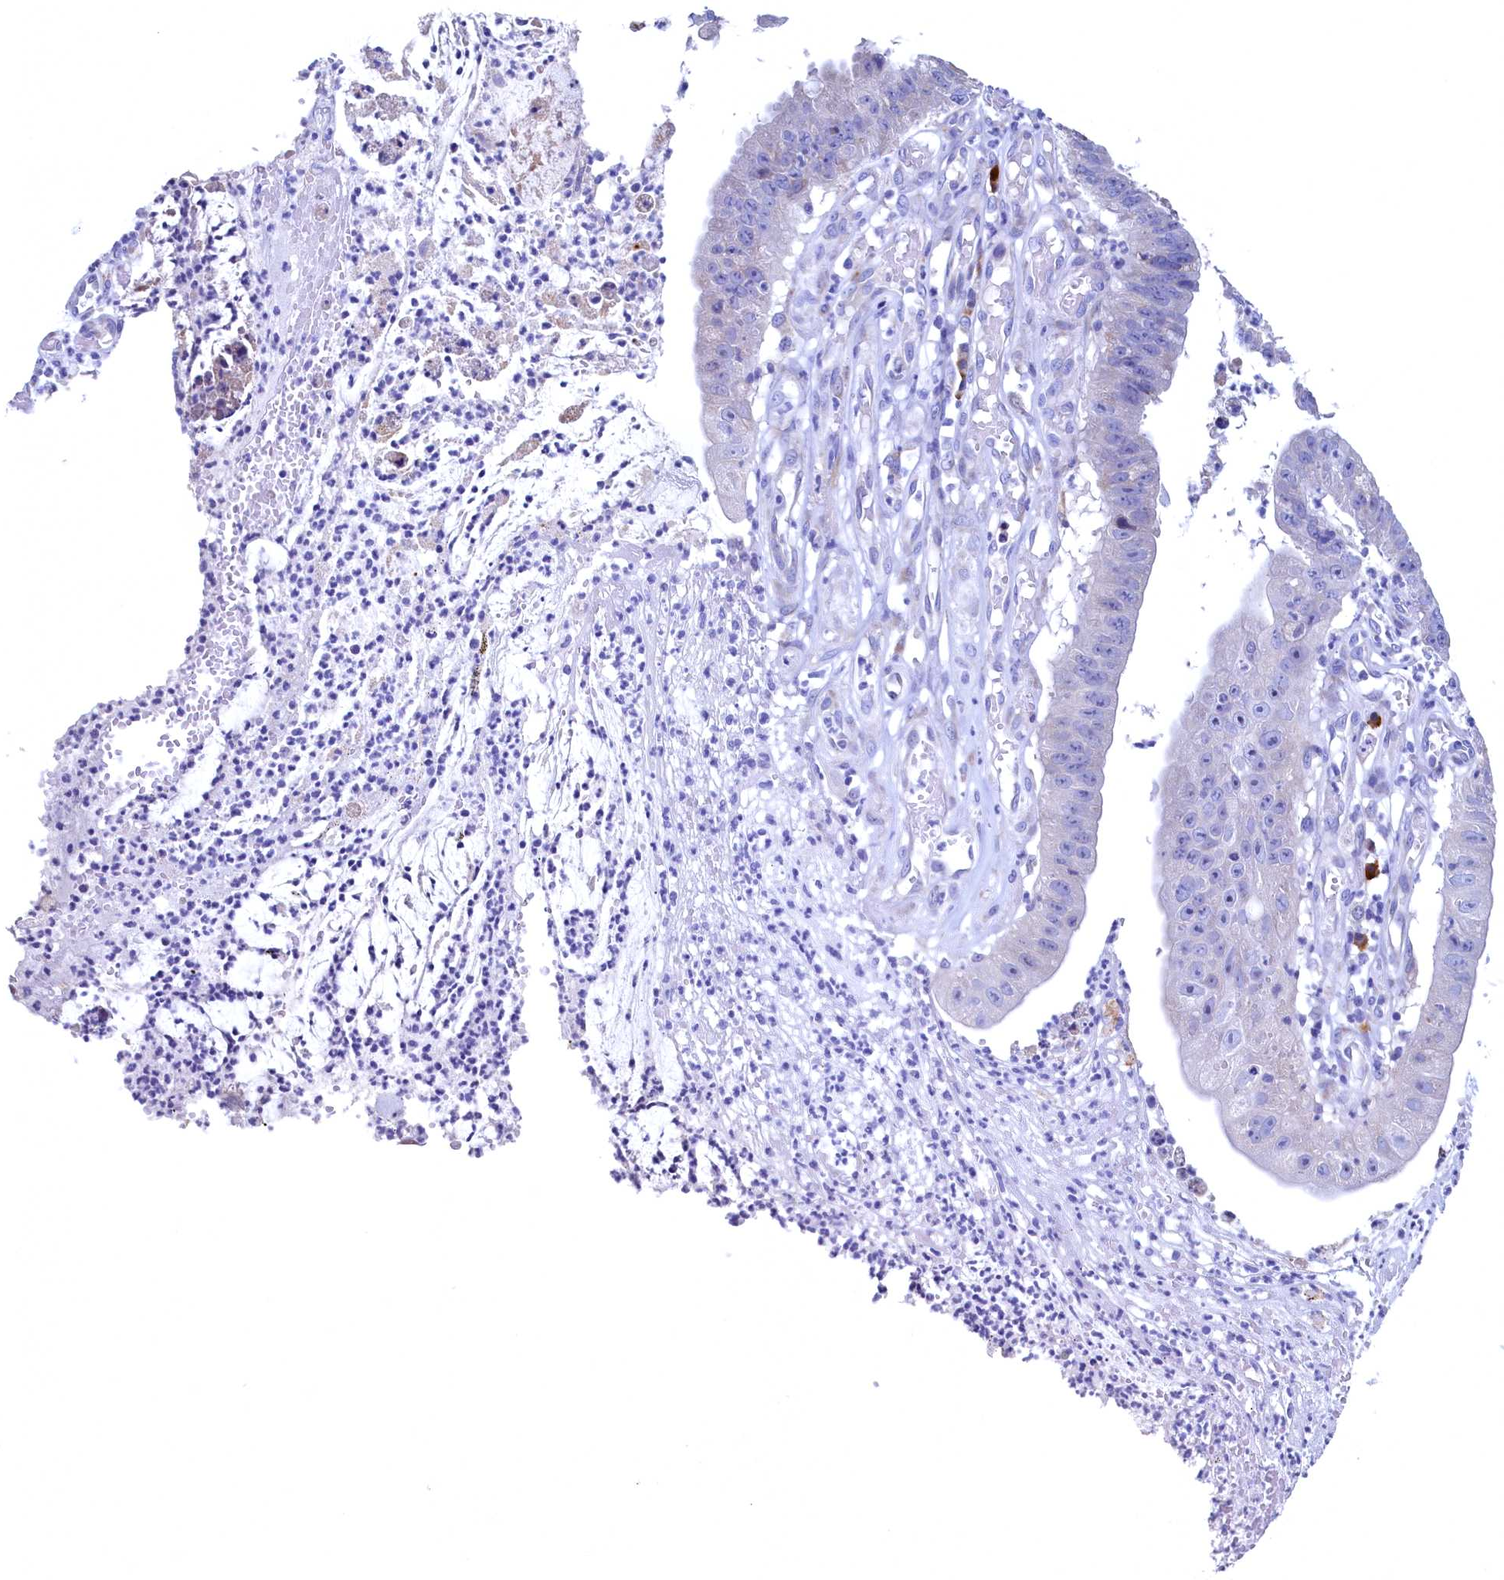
{"staining": {"intensity": "negative", "quantity": "none", "location": "none"}, "tissue": "stomach cancer", "cell_type": "Tumor cells", "image_type": "cancer", "snomed": [{"axis": "morphology", "description": "Adenocarcinoma, NOS"}, {"axis": "topography", "description": "Stomach"}], "caption": "IHC histopathology image of neoplastic tissue: human stomach adenocarcinoma stained with DAB exhibits no significant protein staining in tumor cells.", "gene": "CBLIF", "patient": {"sex": "male", "age": 59}}